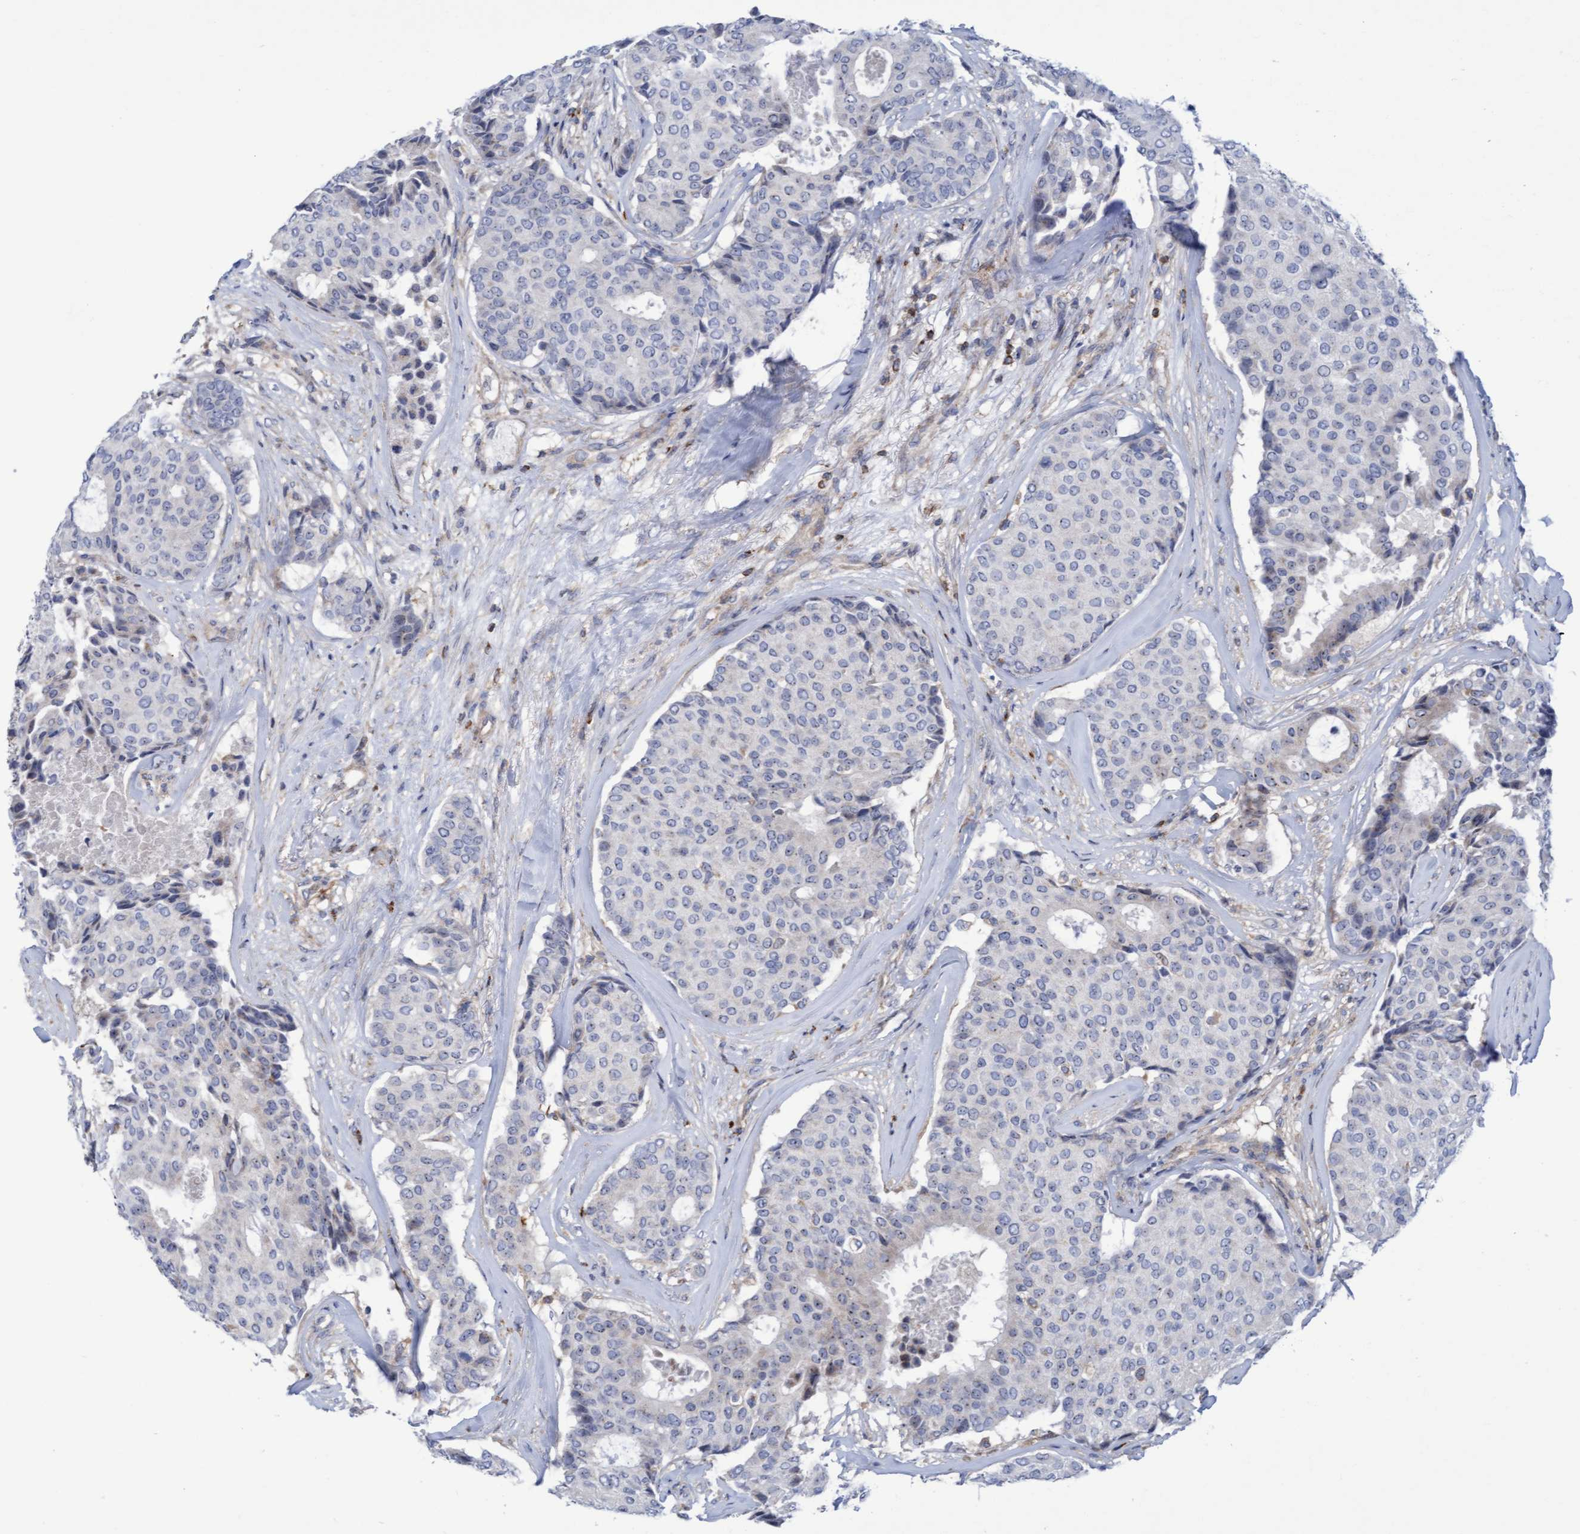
{"staining": {"intensity": "negative", "quantity": "none", "location": "none"}, "tissue": "breast cancer", "cell_type": "Tumor cells", "image_type": "cancer", "snomed": [{"axis": "morphology", "description": "Duct carcinoma"}, {"axis": "topography", "description": "Breast"}], "caption": "Image shows no significant protein positivity in tumor cells of breast cancer (intraductal carcinoma). The staining is performed using DAB brown chromogen with nuclei counter-stained in using hematoxylin.", "gene": "FNBP1", "patient": {"sex": "female", "age": 75}}